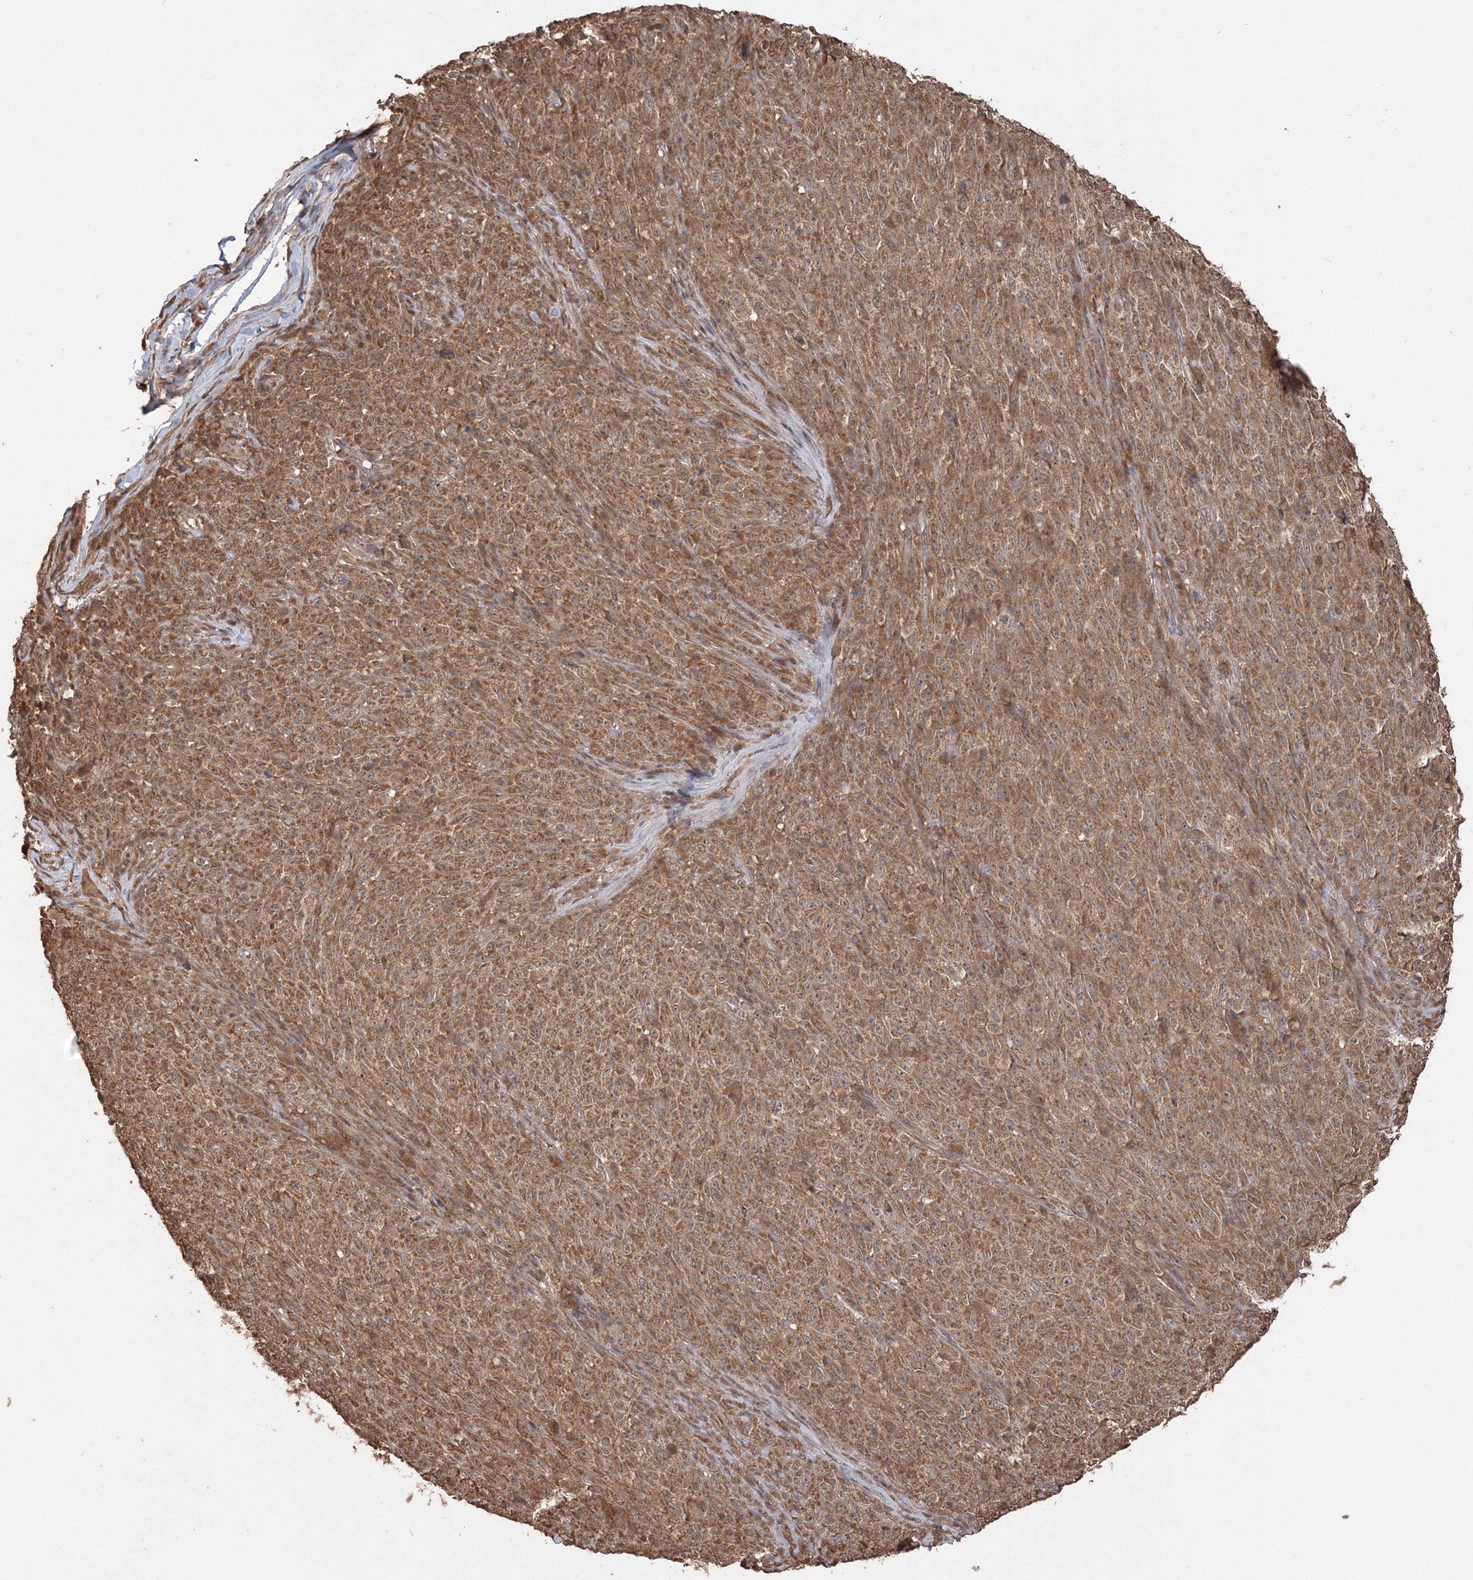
{"staining": {"intensity": "moderate", "quantity": ">75%", "location": "cytoplasmic/membranous"}, "tissue": "melanoma", "cell_type": "Tumor cells", "image_type": "cancer", "snomed": [{"axis": "morphology", "description": "Malignant melanoma, NOS"}, {"axis": "topography", "description": "Skin"}], "caption": "Immunohistochemical staining of malignant melanoma displays medium levels of moderate cytoplasmic/membranous protein expression in approximately >75% of tumor cells. The protein is stained brown, and the nuclei are stained in blue (DAB (3,3'-diaminobenzidine) IHC with brightfield microscopy, high magnification).", "gene": "CCDC122", "patient": {"sex": "female", "age": 82}}